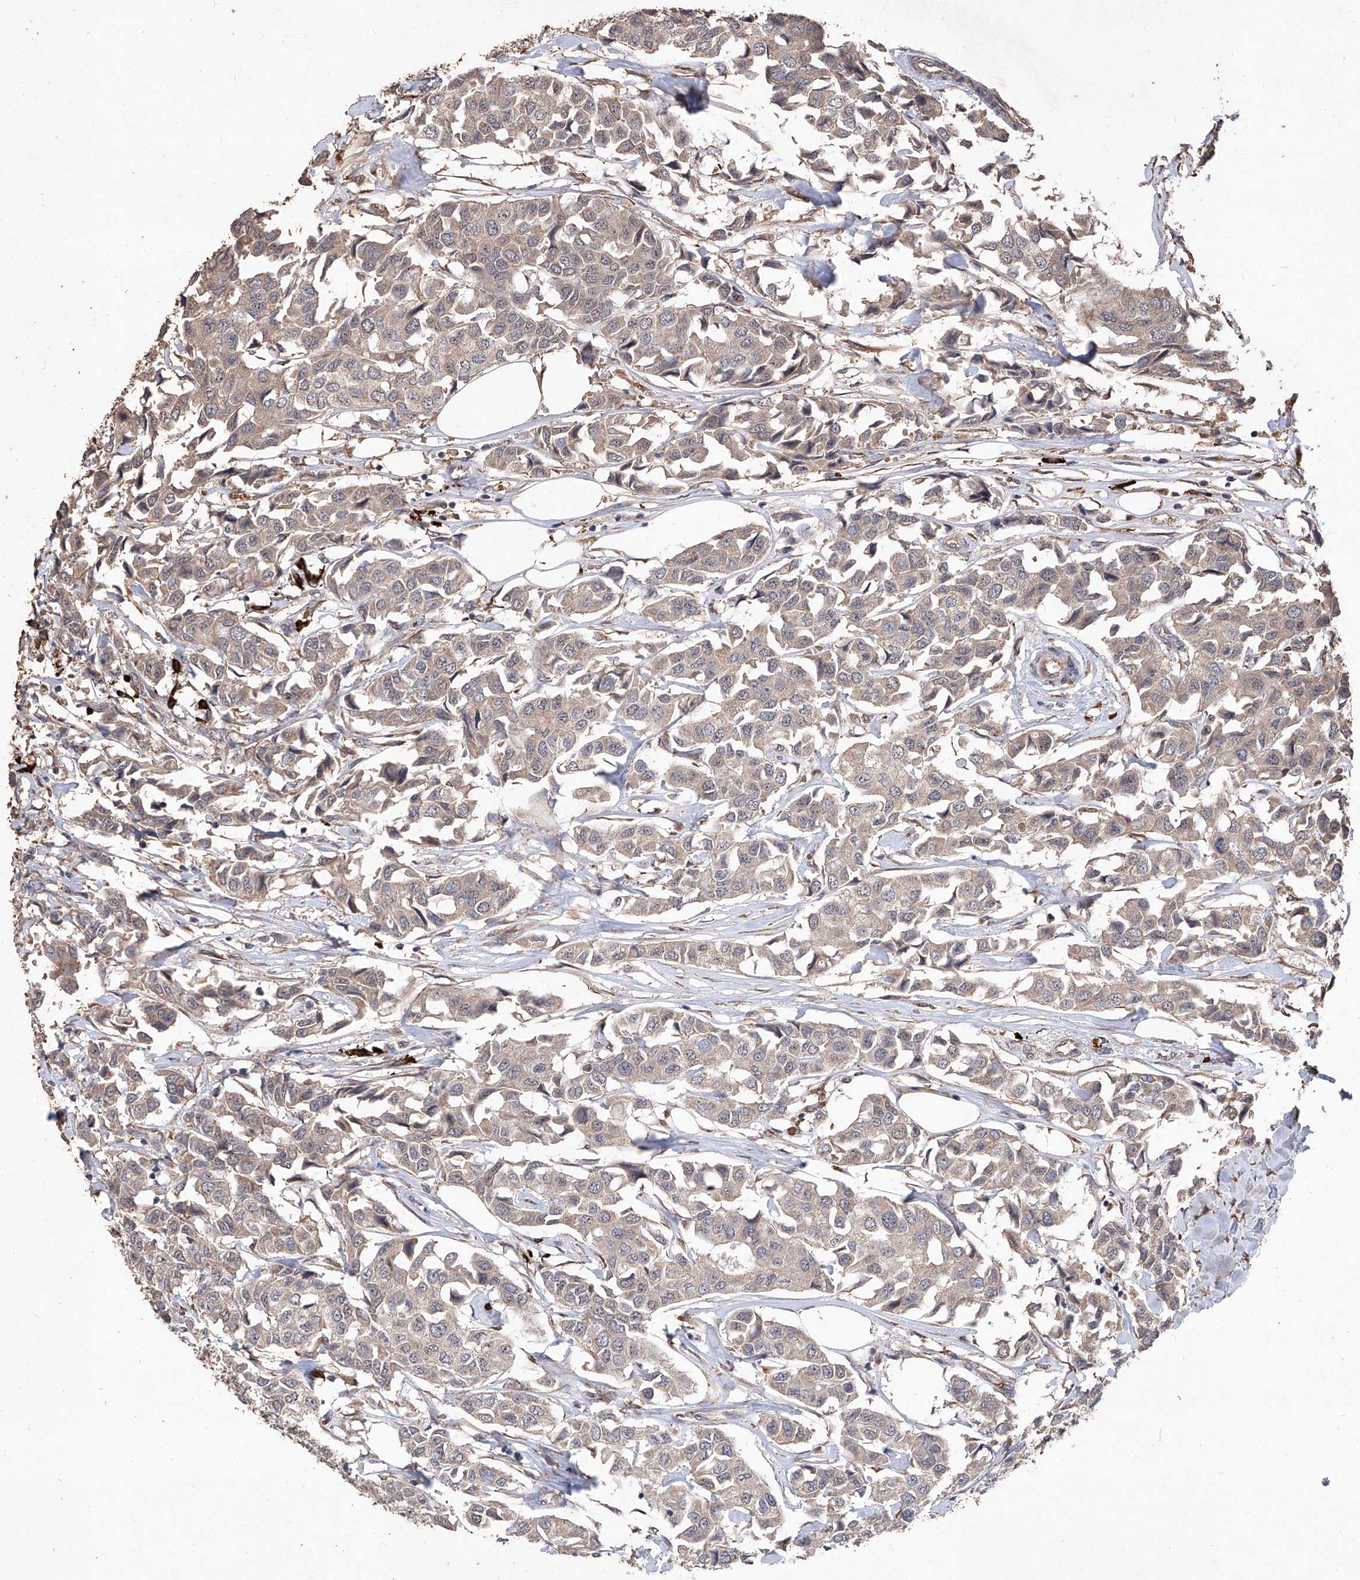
{"staining": {"intensity": "weak", "quantity": ">75%", "location": "cytoplasmic/membranous"}, "tissue": "breast cancer", "cell_type": "Tumor cells", "image_type": "cancer", "snomed": [{"axis": "morphology", "description": "Duct carcinoma"}, {"axis": "topography", "description": "Breast"}], "caption": "Immunohistochemistry of human invasive ductal carcinoma (breast) displays low levels of weak cytoplasmic/membranous staining in approximately >75% of tumor cells. (DAB (3,3'-diaminobenzidine) = brown stain, brightfield microscopy at high magnification).", "gene": "EML1", "patient": {"sex": "female", "age": 80}}